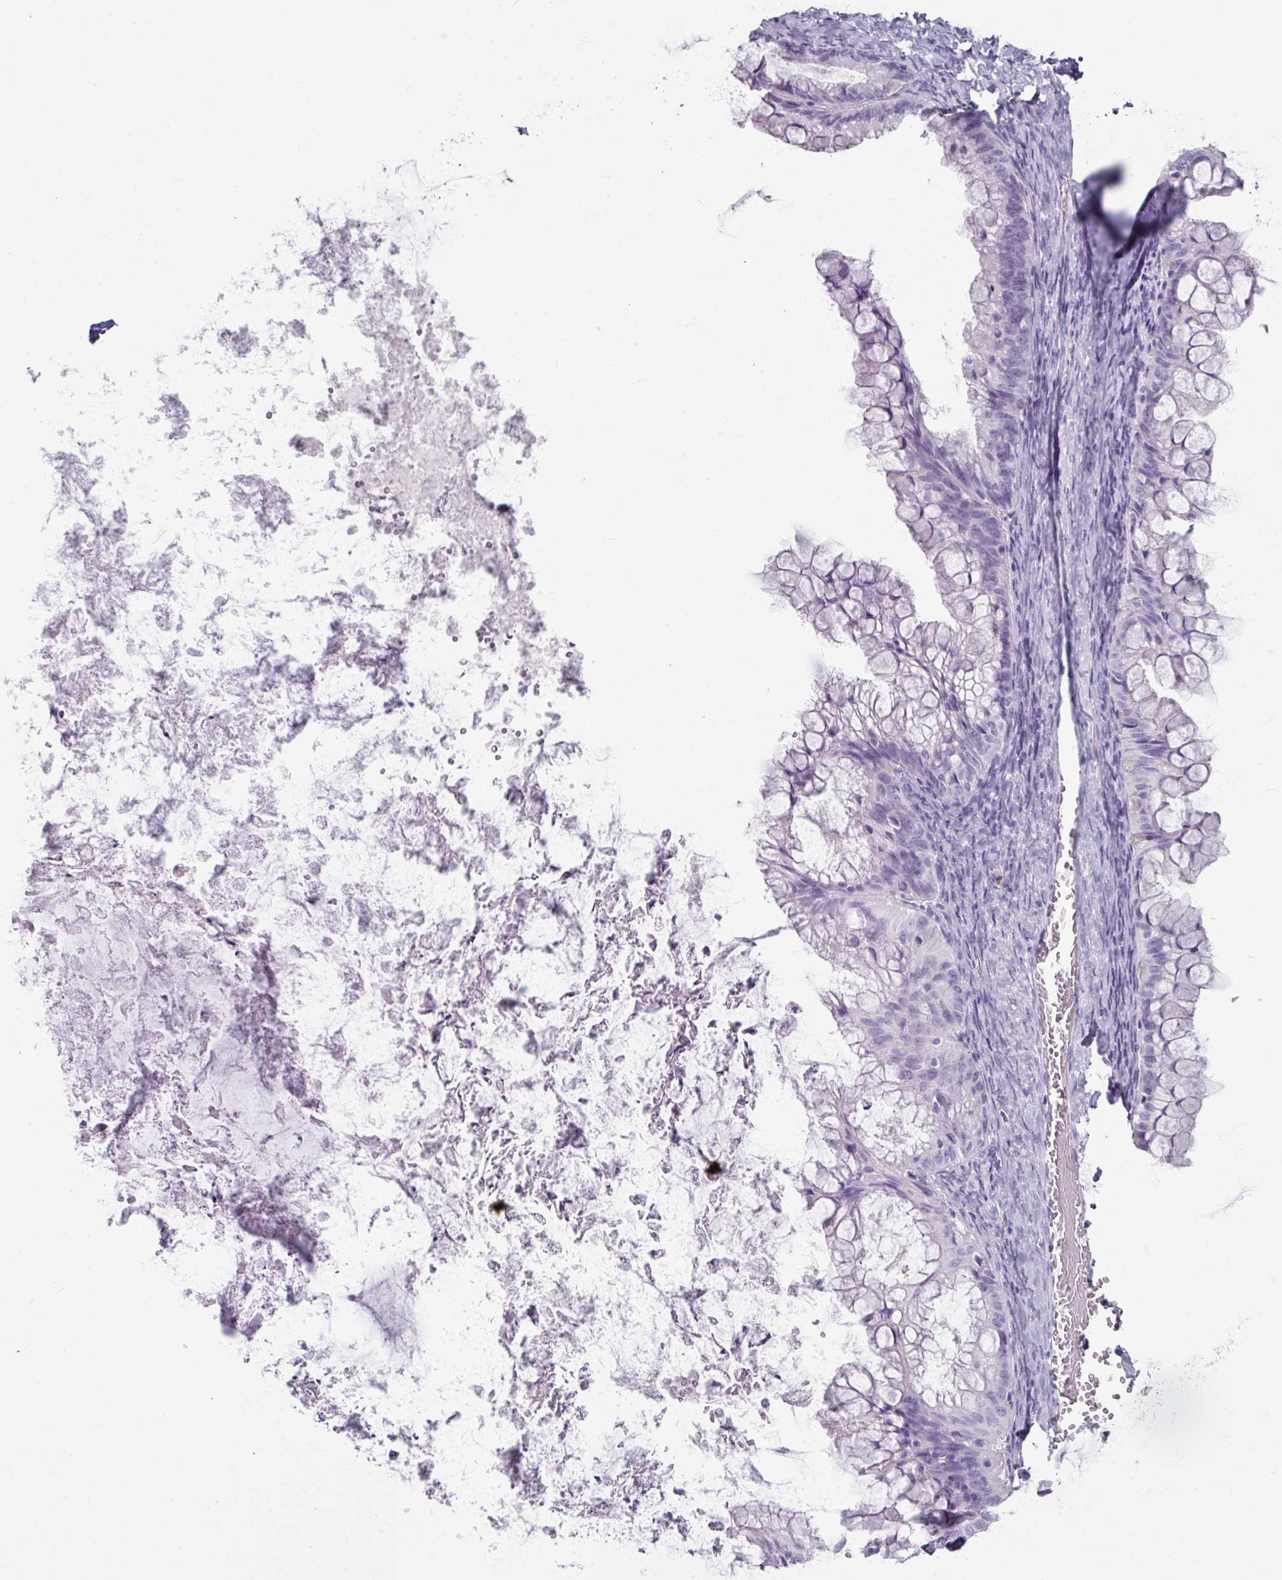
{"staining": {"intensity": "negative", "quantity": "none", "location": "none"}, "tissue": "ovarian cancer", "cell_type": "Tumor cells", "image_type": "cancer", "snomed": [{"axis": "morphology", "description": "Cystadenocarcinoma, mucinous, NOS"}, {"axis": "topography", "description": "Ovary"}], "caption": "IHC of human ovarian mucinous cystadenocarcinoma demonstrates no expression in tumor cells.", "gene": "ARG1", "patient": {"sex": "female", "age": 35}}